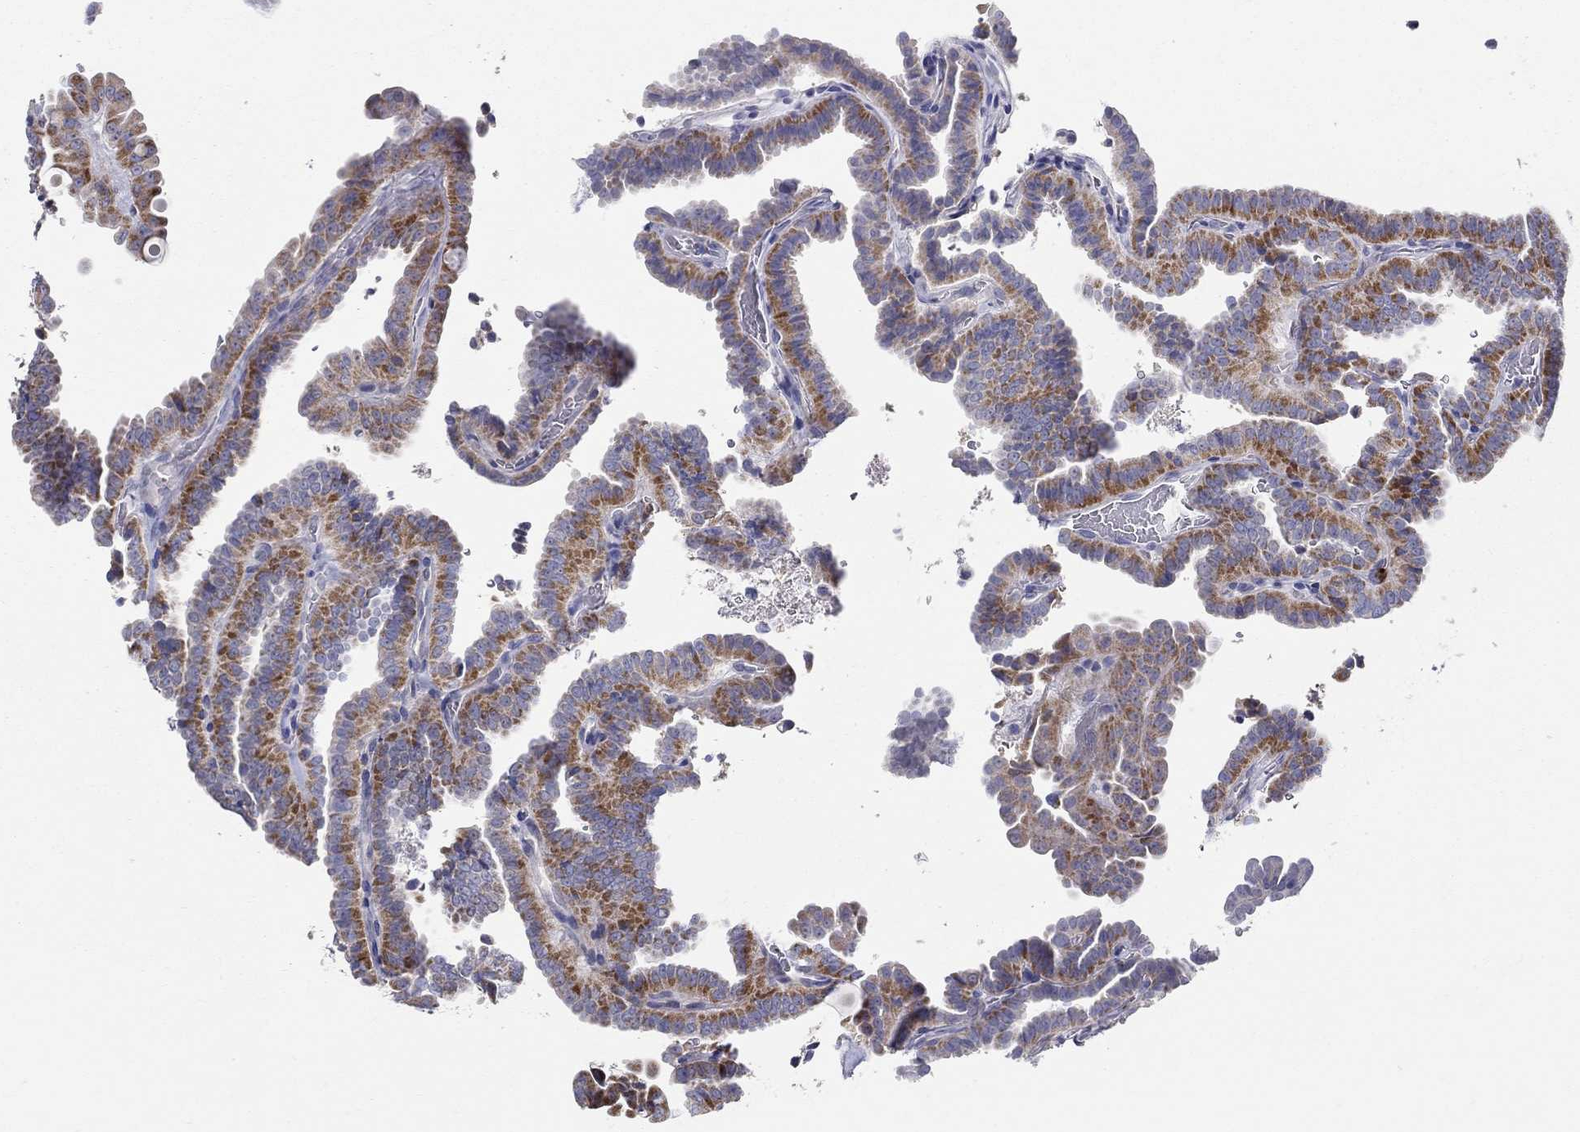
{"staining": {"intensity": "strong", "quantity": "<25%", "location": "cytoplasmic/membranous"}, "tissue": "thyroid cancer", "cell_type": "Tumor cells", "image_type": "cancer", "snomed": [{"axis": "morphology", "description": "Papillary adenocarcinoma, NOS"}, {"axis": "topography", "description": "Thyroid gland"}], "caption": "About <25% of tumor cells in human papillary adenocarcinoma (thyroid) exhibit strong cytoplasmic/membranous protein staining as visualized by brown immunohistochemical staining.", "gene": "HMX2", "patient": {"sex": "female", "age": 39}}